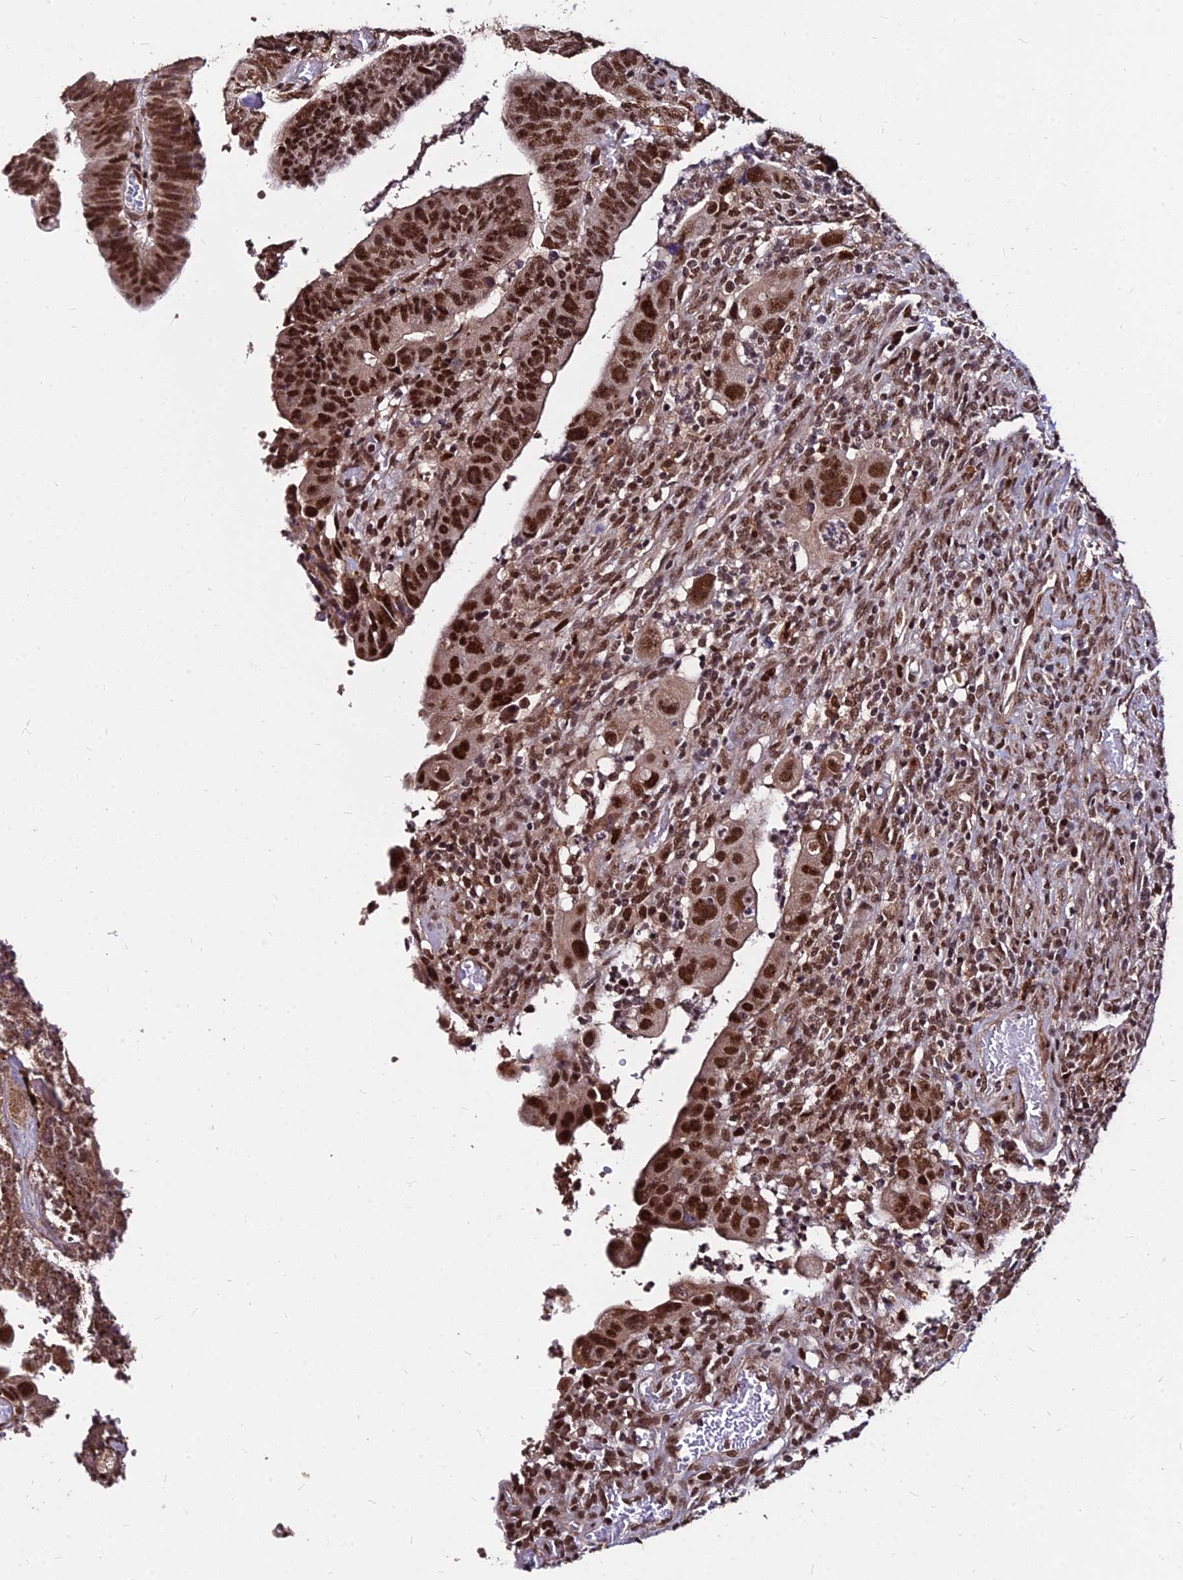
{"staining": {"intensity": "strong", "quantity": ">75%", "location": "nuclear"}, "tissue": "colorectal cancer", "cell_type": "Tumor cells", "image_type": "cancer", "snomed": [{"axis": "morphology", "description": "Normal tissue, NOS"}, {"axis": "morphology", "description": "Adenocarcinoma, NOS"}, {"axis": "topography", "description": "Rectum"}], "caption": "Strong nuclear staining for a protein is identified in about >75% of tumor cells of colorectal cancer (adenocarcinoma) using IHC.", "gene": "ZBED4", "patient": {"sex": "female", "age": 65}}